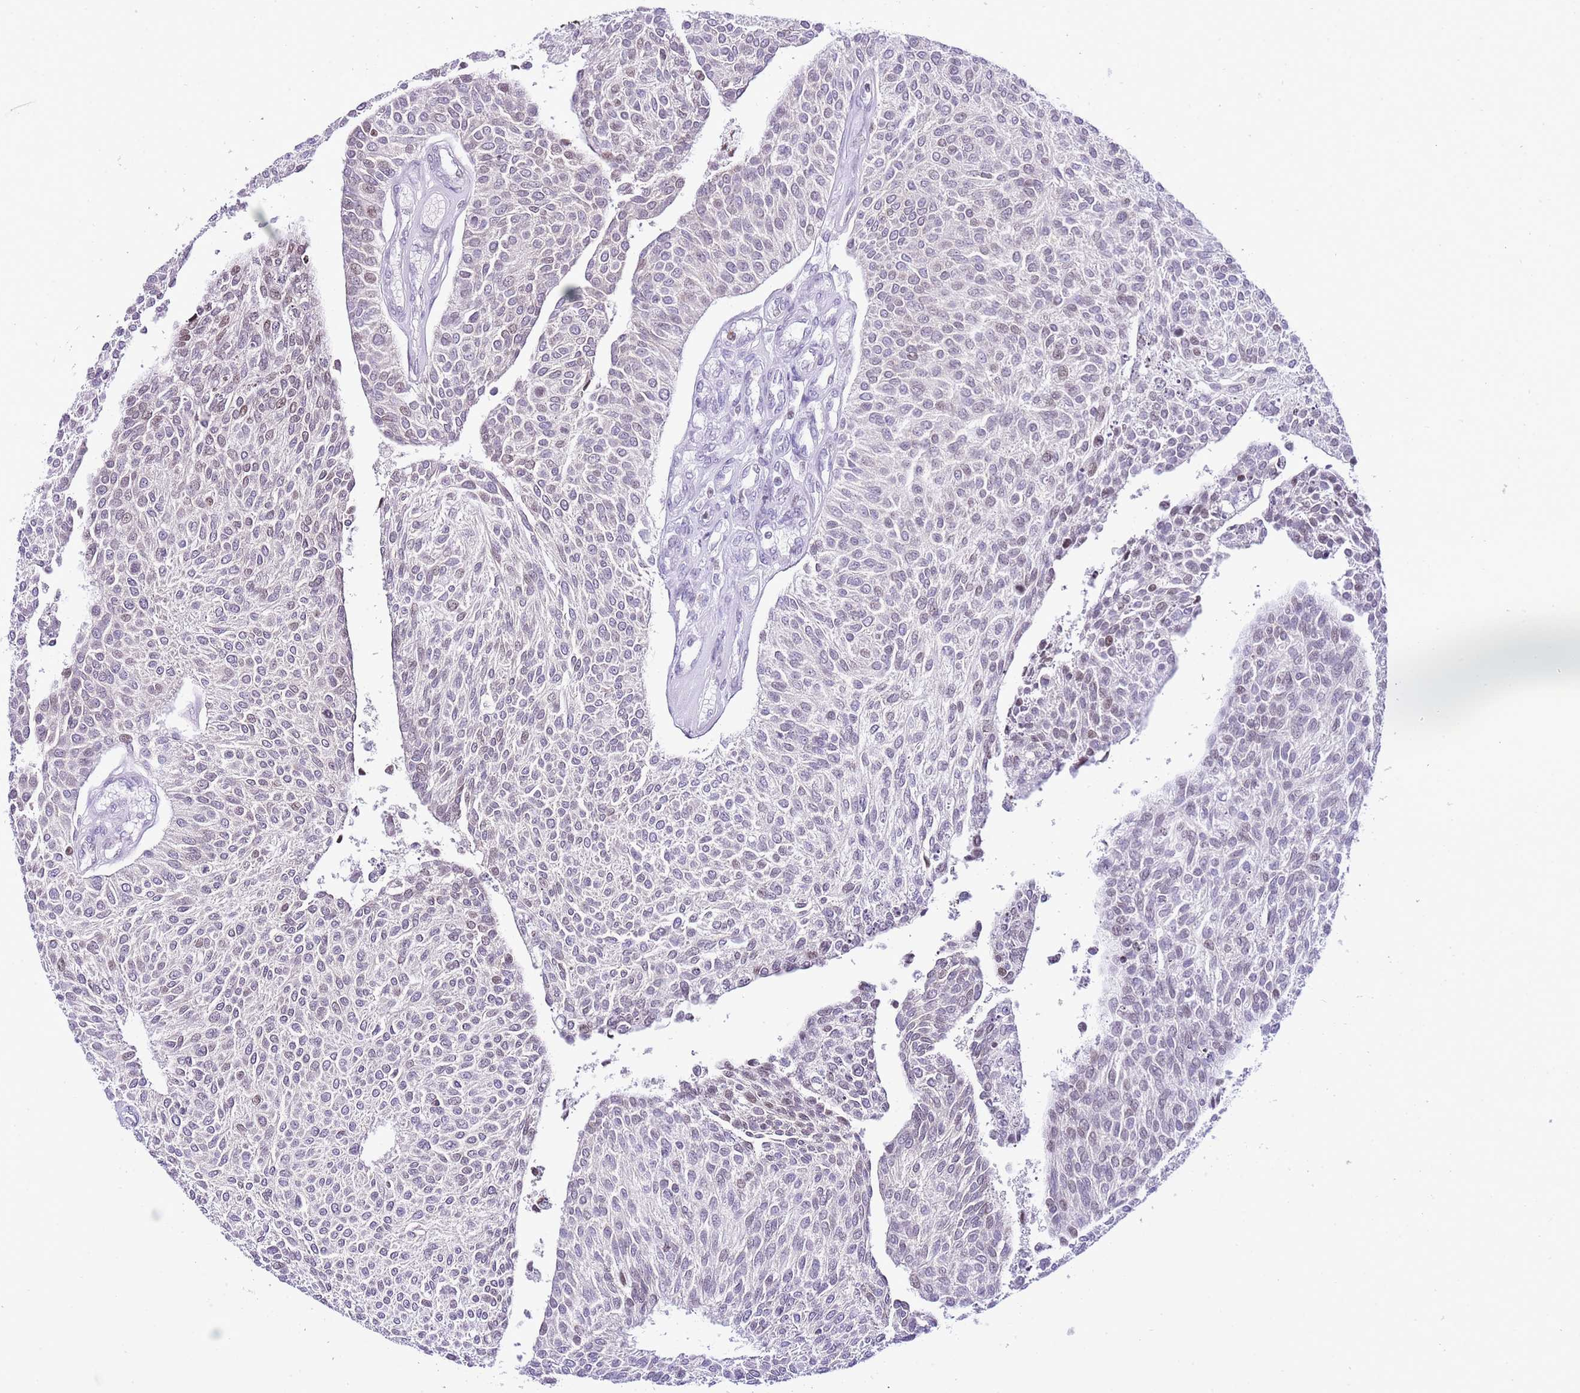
{"staining": {"intensity": "weak", "quantity": "<25%", "location": "nuclear"}, "tissue": "urothelial cancer", "cell_type": "Tumor cells", "image_type": "cancer", "snomed": [{"axis": "morphology", "description": "Urothelial carcinoma, NOS"}, {"axis": "topography", "description": "Urinary bladder"}], "caption": "IHC of transitional cell carcinoma demonstrates no staining in tumor cells. The staining was performed using DAB to visualize the protein expression in brown, while the nuclei were stained in blue with hematoxylin (Magnification: 20x).", "gene": "PRR15", "patient": {"sex": "male", "age": 55}}